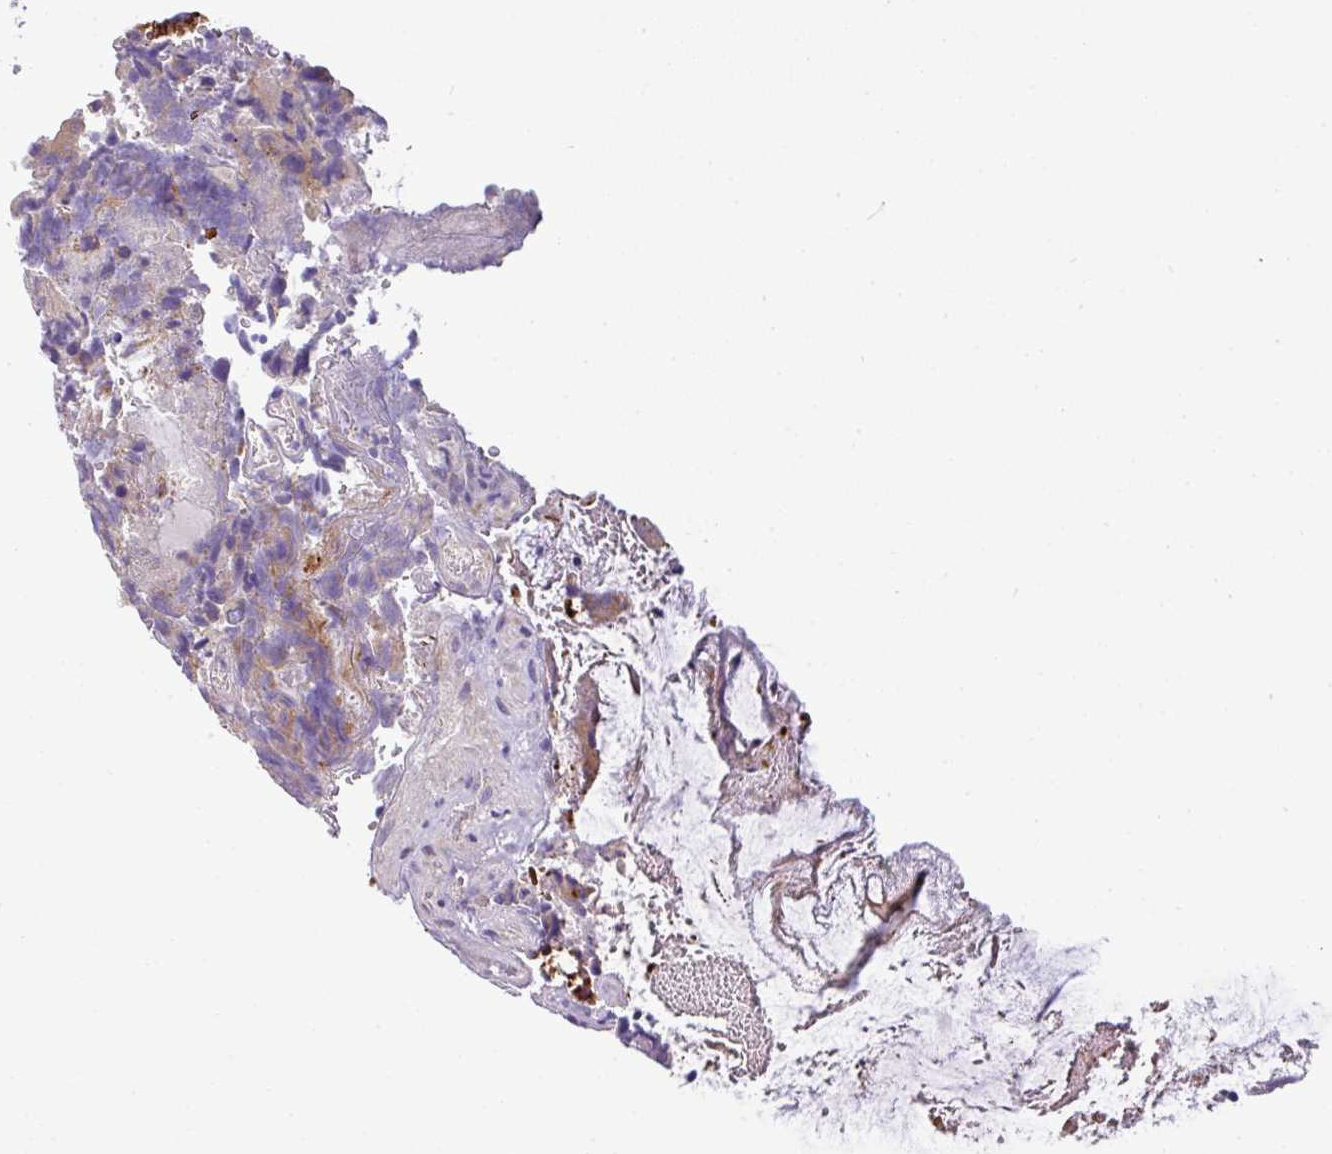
{"staining": {"intensity": "weak", "quantity": "25%-75%", "location": "cytoplasmic/membranous"}, "tissue": "colorectal cancer", "cell_type": "Tumor cells", "image_type": "cancer", "snomed": [{"axis": "morphology", "description": "Adenocarcinoma, NOS"}, {"axis": "topography", "description": "Colon"}], "caption": "Immunohistochemical staining of colorectal adenocarcinoma shows low levels of weak cytoplasmic/membranous protein positivity in approximately 25%-75% of tumor cells.", "gene": "PIK3R5", "patient": {"sex": "female", "age": 67}}